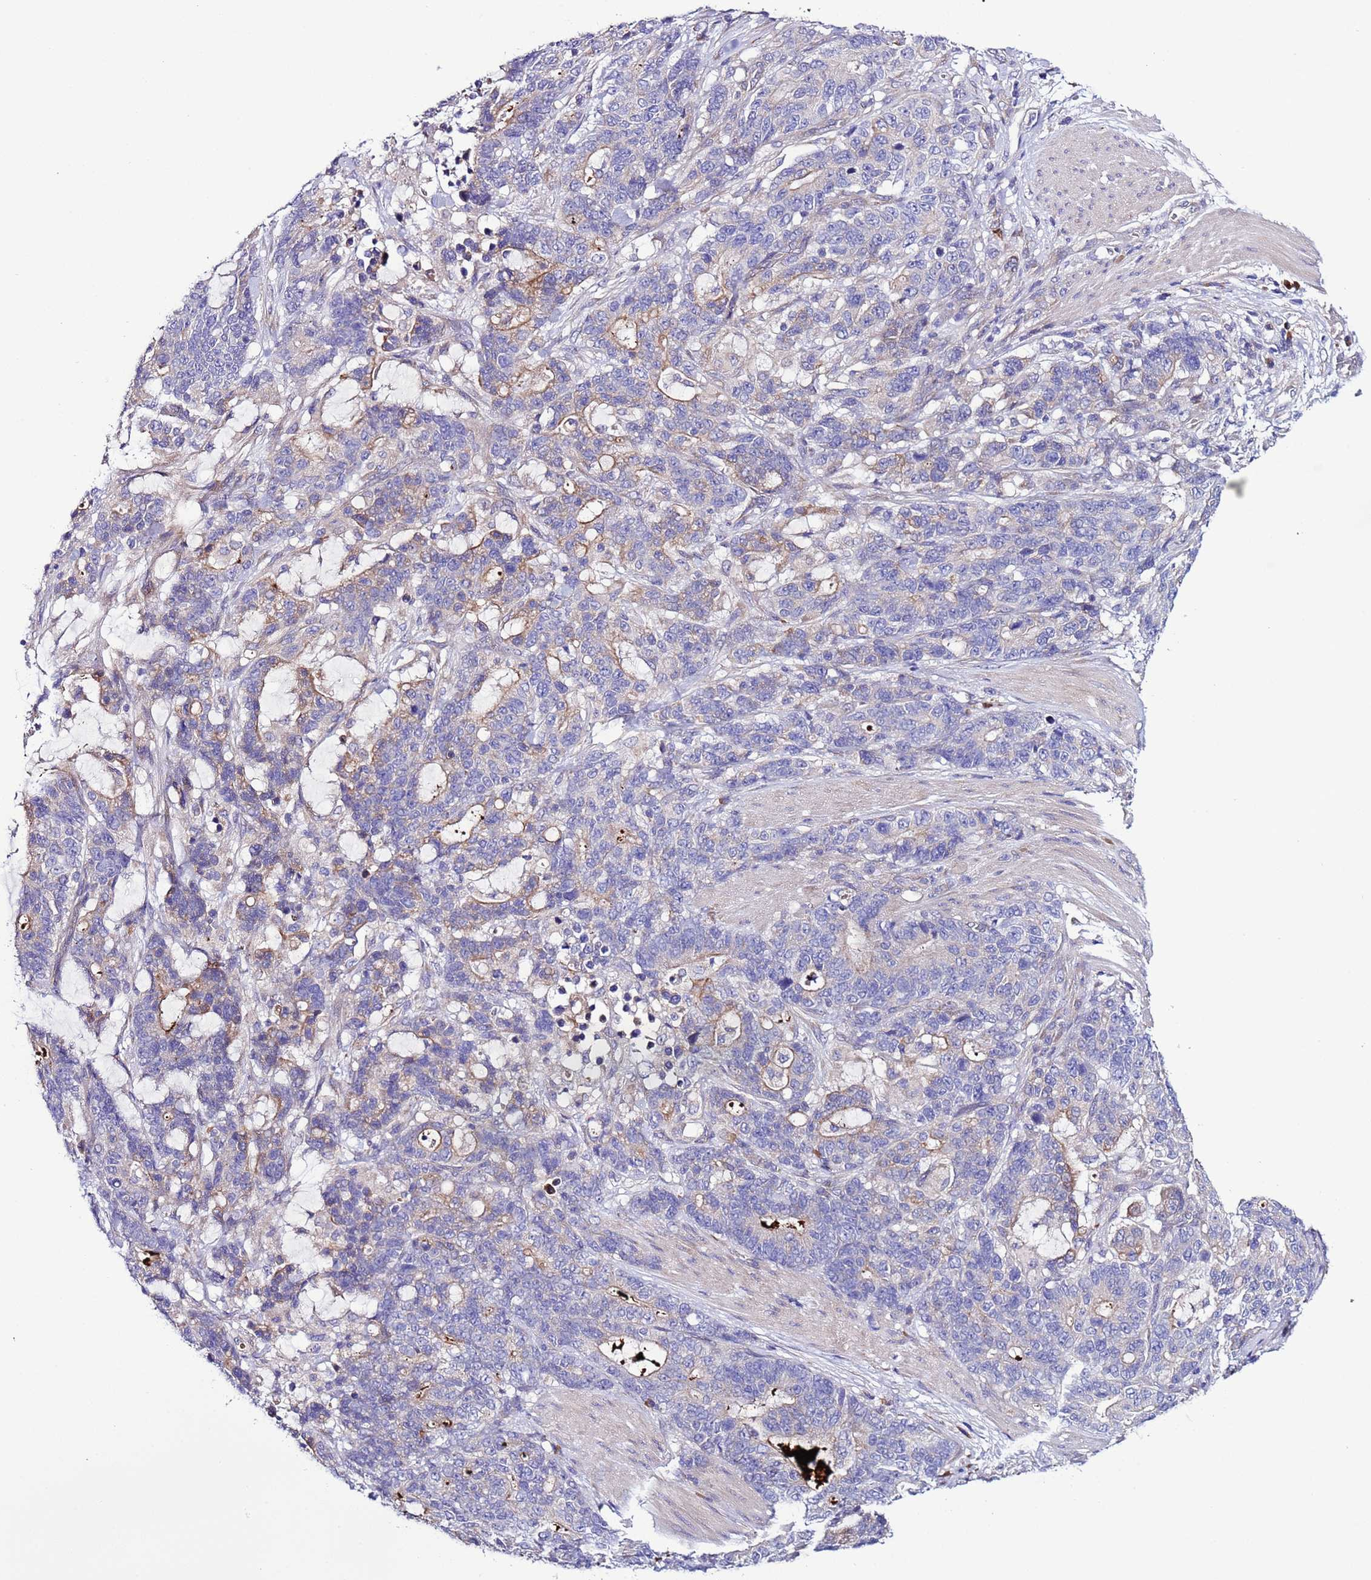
{"staining": {"intensity": "weak", "quantity": "<25%", "location": "cytoplasmic/membranous"}, "tissue": "stomach cancer", "cell_type": "Tumor cells", "image_type": "cancer", "snomed": [{"axis": "morphology", "description": "Normal tissue, NOS"}, {"axis": "morphology", "description": "Adenocarcinoma, NOS"}, {"axis": "topography", "description": "Stomach"}], "caption": "An immunohistochemistry (IHC) image of stomach adenocarcinoma is shown. There is no staining in tumor cells of stomach adenocarcinoma. The staining is performed using DAB (3,3'-diaminobenzidine) brown chromogen with nuclei counter-stained in using hematoxylin.", "gene": "SPCS1", "patient": {"sex": "female", "age": 64}}